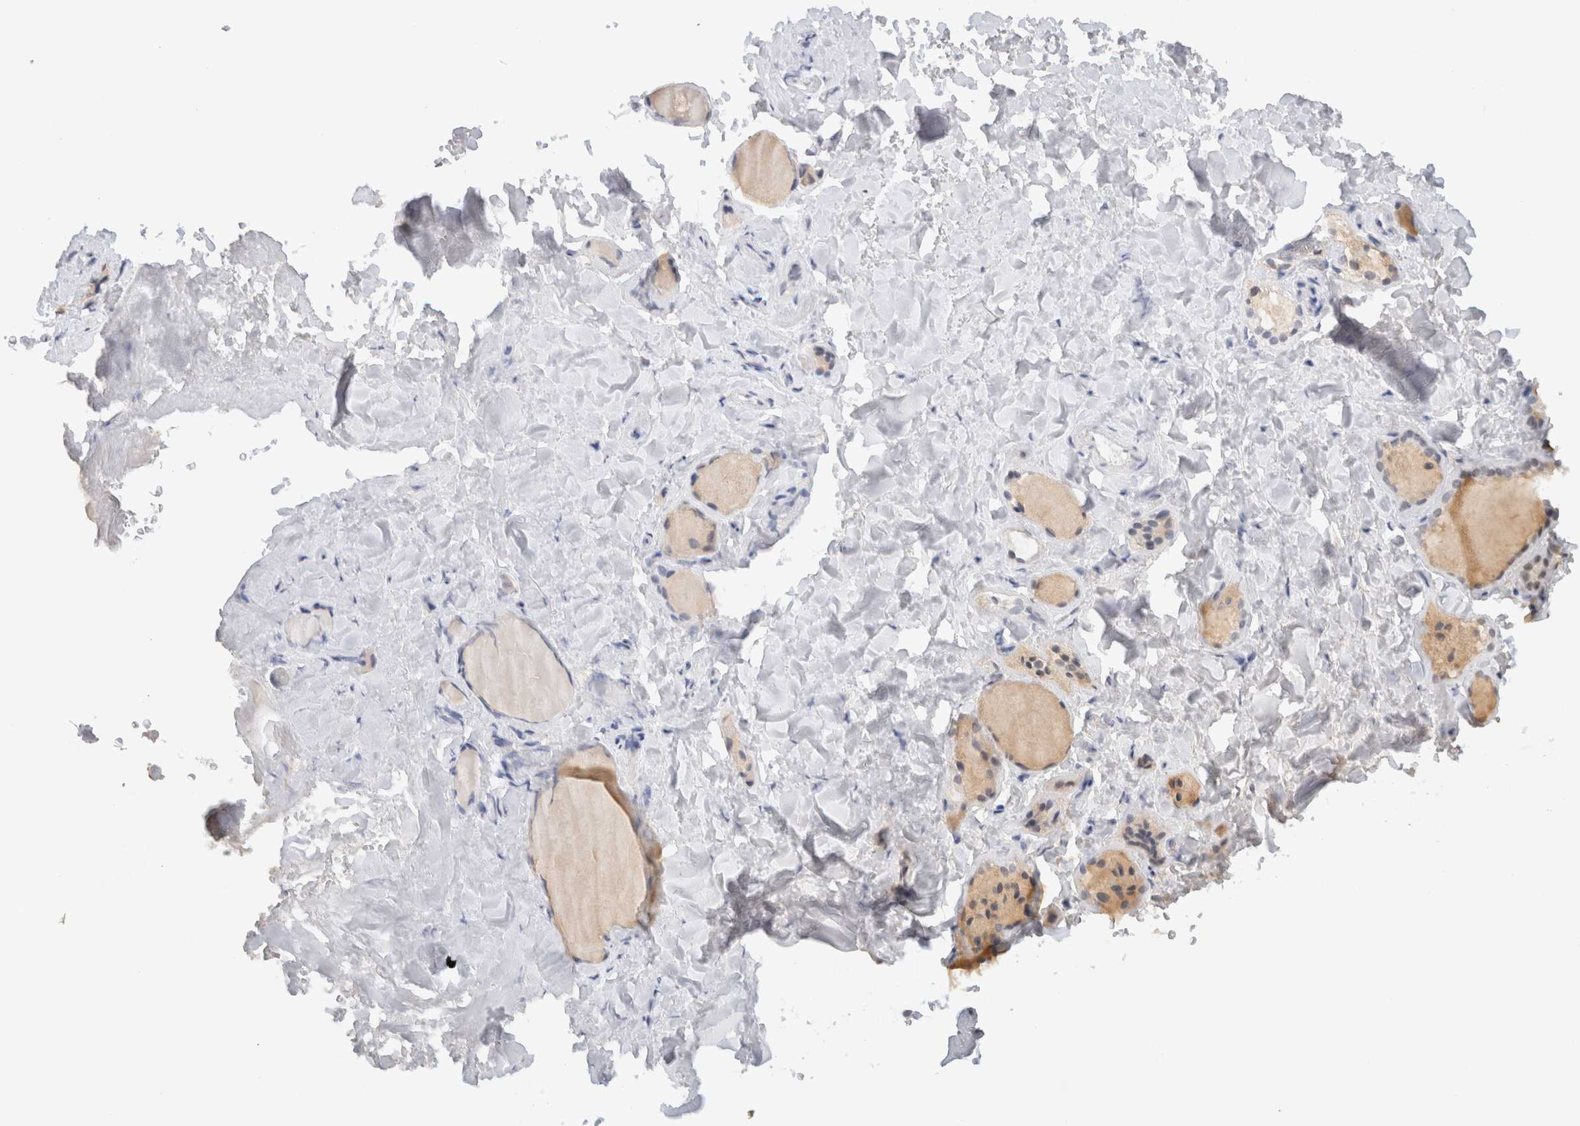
{"staining": {"intensity": "moderate", "quantity": ">75%", "location": "nuclear"}, "tissue": "thyroid gland", "cell_type": "Glandular cells", "image_type": "normal", "snomed": [{"axis": "morphology", "description": "Normal tissue, NOS"}, {"axis": "topography", "description": "Thyroid gland"}], "caption": "Thyroid gland stained with immunohistochemistry reveals moderate nuclear positivity in about >75% of glandular cells.", "gene": "COPS7A", "patient": {"sex": "female", "age": 44}}